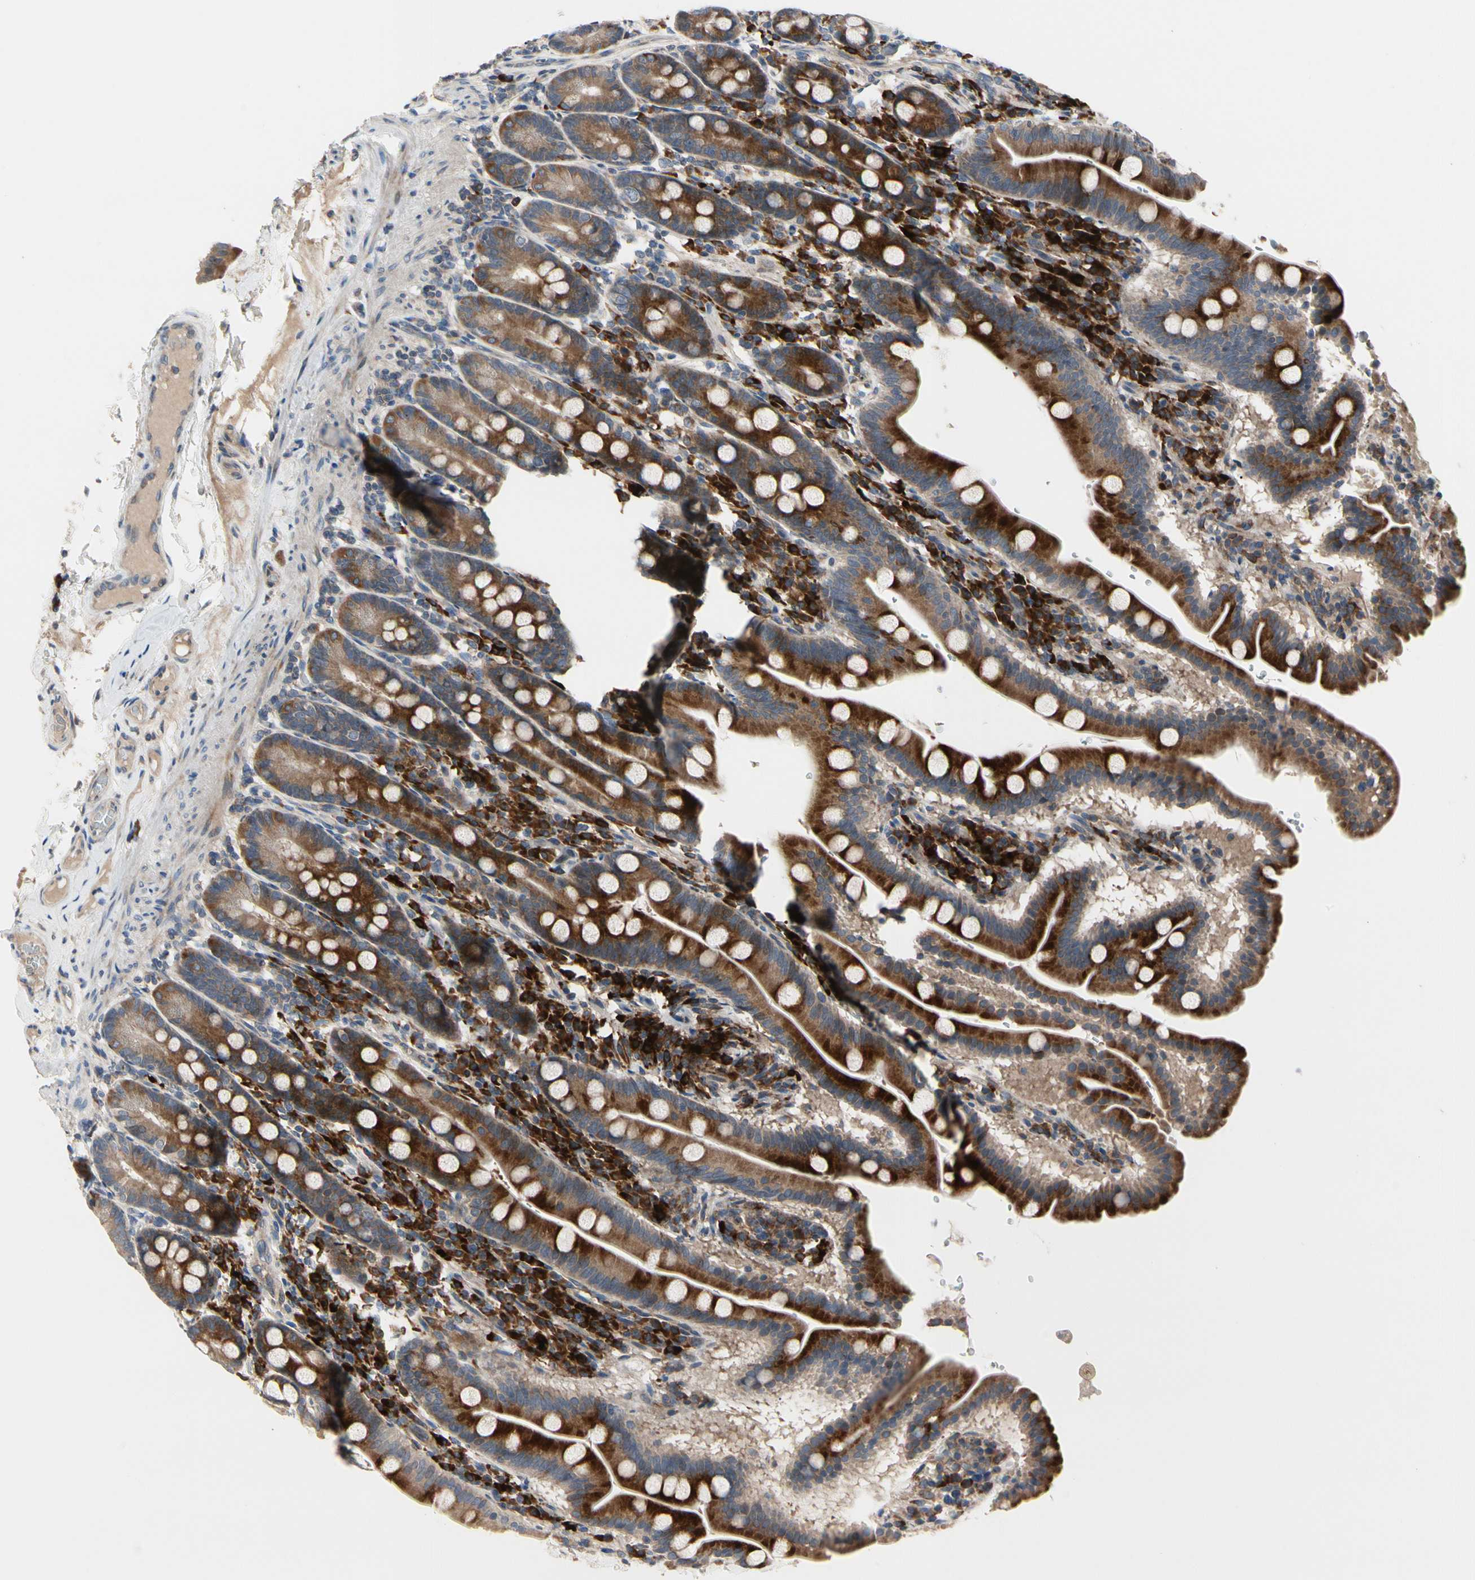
{"staining": {"intensity": "strong", "quantity": ">75%", "location": "cytoplasmic/membranous"}, "tissue": "duodenum", "cell_type": "Glandular cells", "image_type": "normal", "snomed": [{"axis": "morphology", "description": "Normal tissue, NOS"}, {"axis": "topography", "description": "Duodenum"}], "caption": "This image shows IHC staining of benign human duodenum, with high strong cytoplasmic/membranous positivity in approximately >75% of glandular cells.", "gene": "MMEL1", "patient": {"sex": "male", "age": 50}}